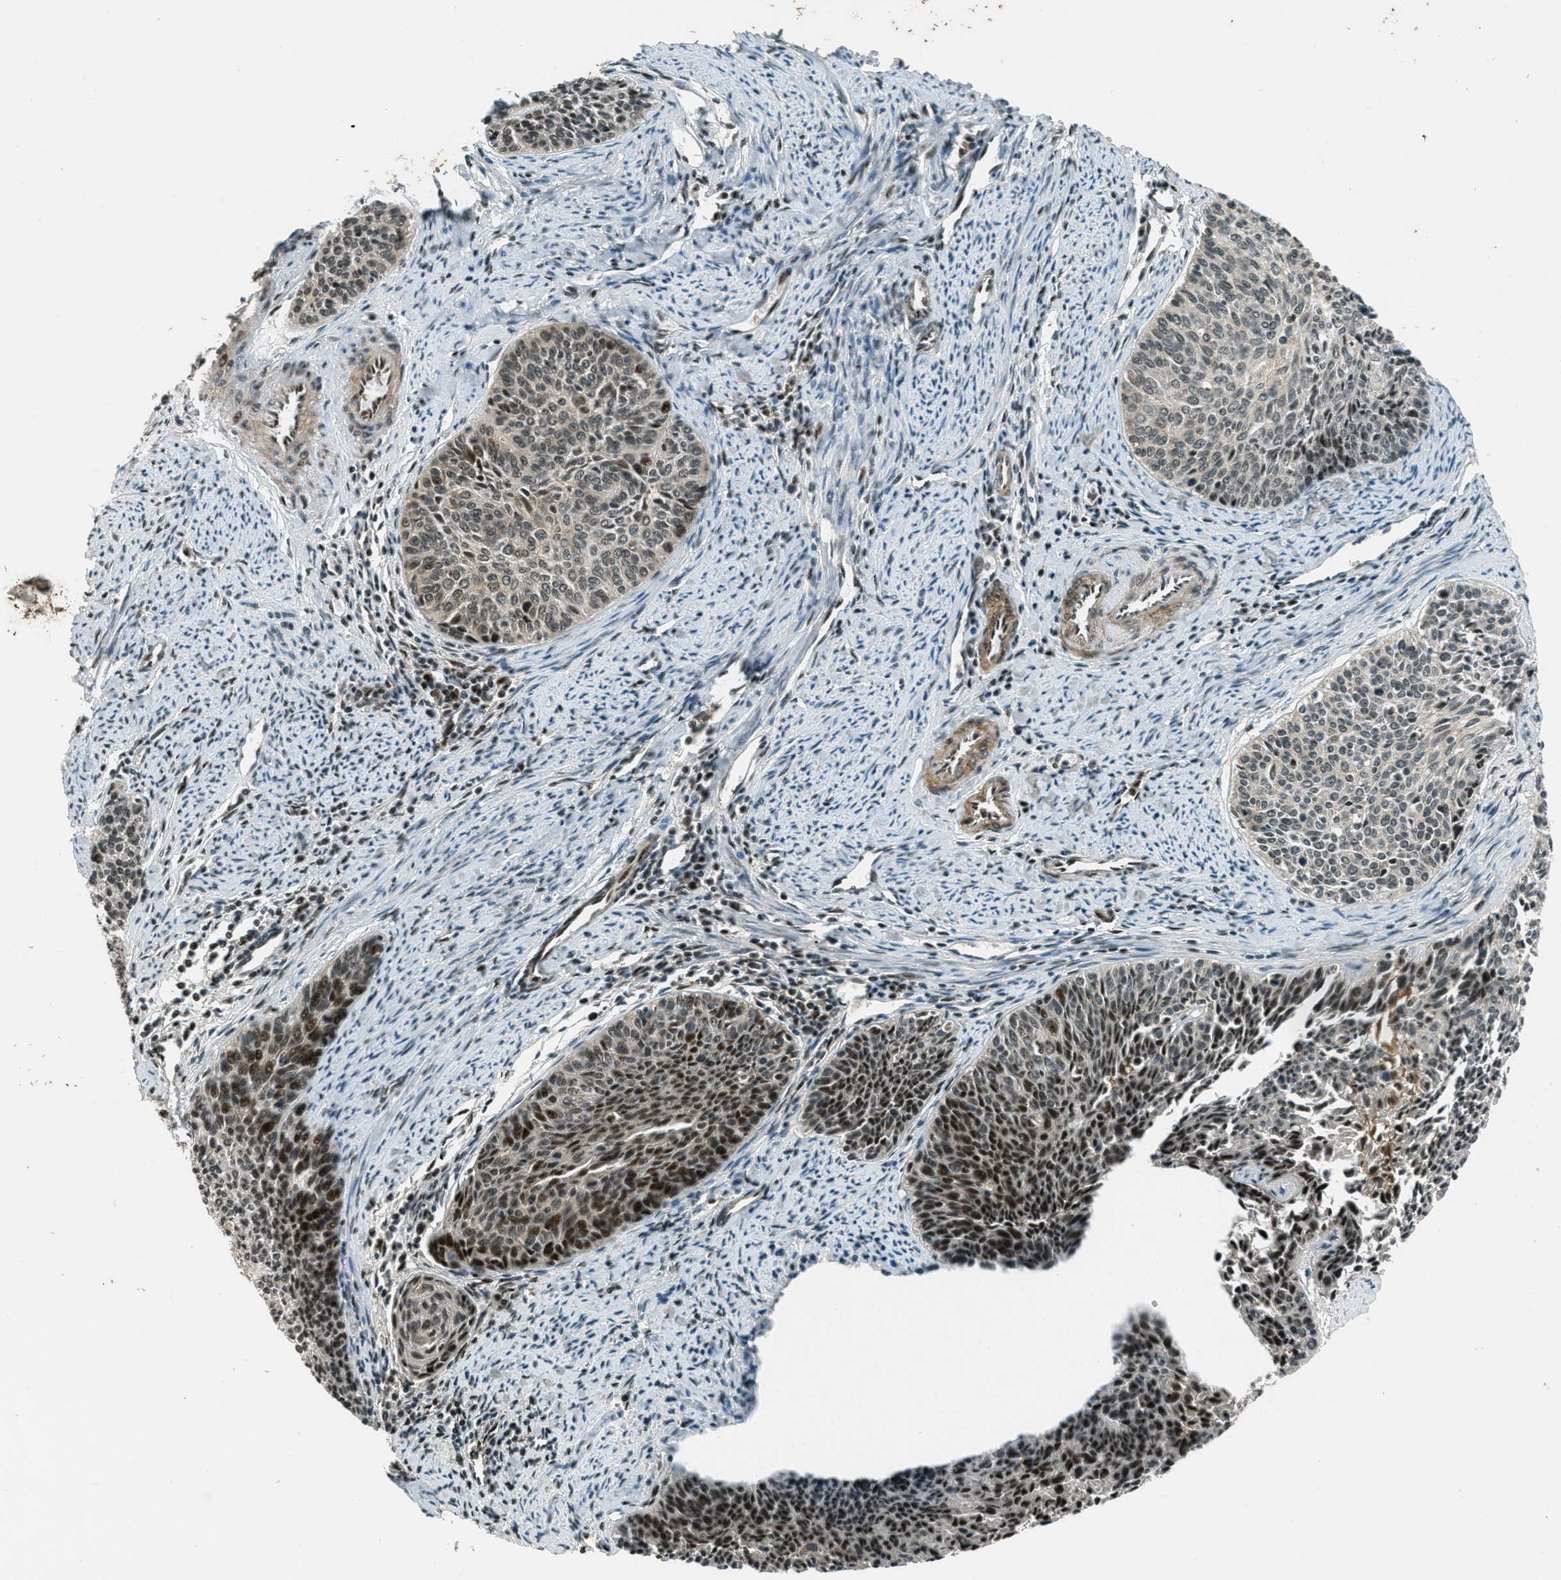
{"staining": {"intensity": "strong", "quantity": "25%-75%", "location": "nuclear"}, "tissue": "cervical cancer", "cell_type": "Tumor cells", "image_type": "cancer", "snomed": [{"axis": "morphology", "description": "Squamous cell carcinoma, NOS"}, {"axis": "topography", "description": "Cervix"}], "caption": "Human cervical cancer (squamous cell carcinoma) stained for a protein (brown) demonstrates strong nuclear positive positivity in about 25%-75% of tumor cells.", "gene": "FOXM1", "patient": {"sex": "female", "age": 55}}